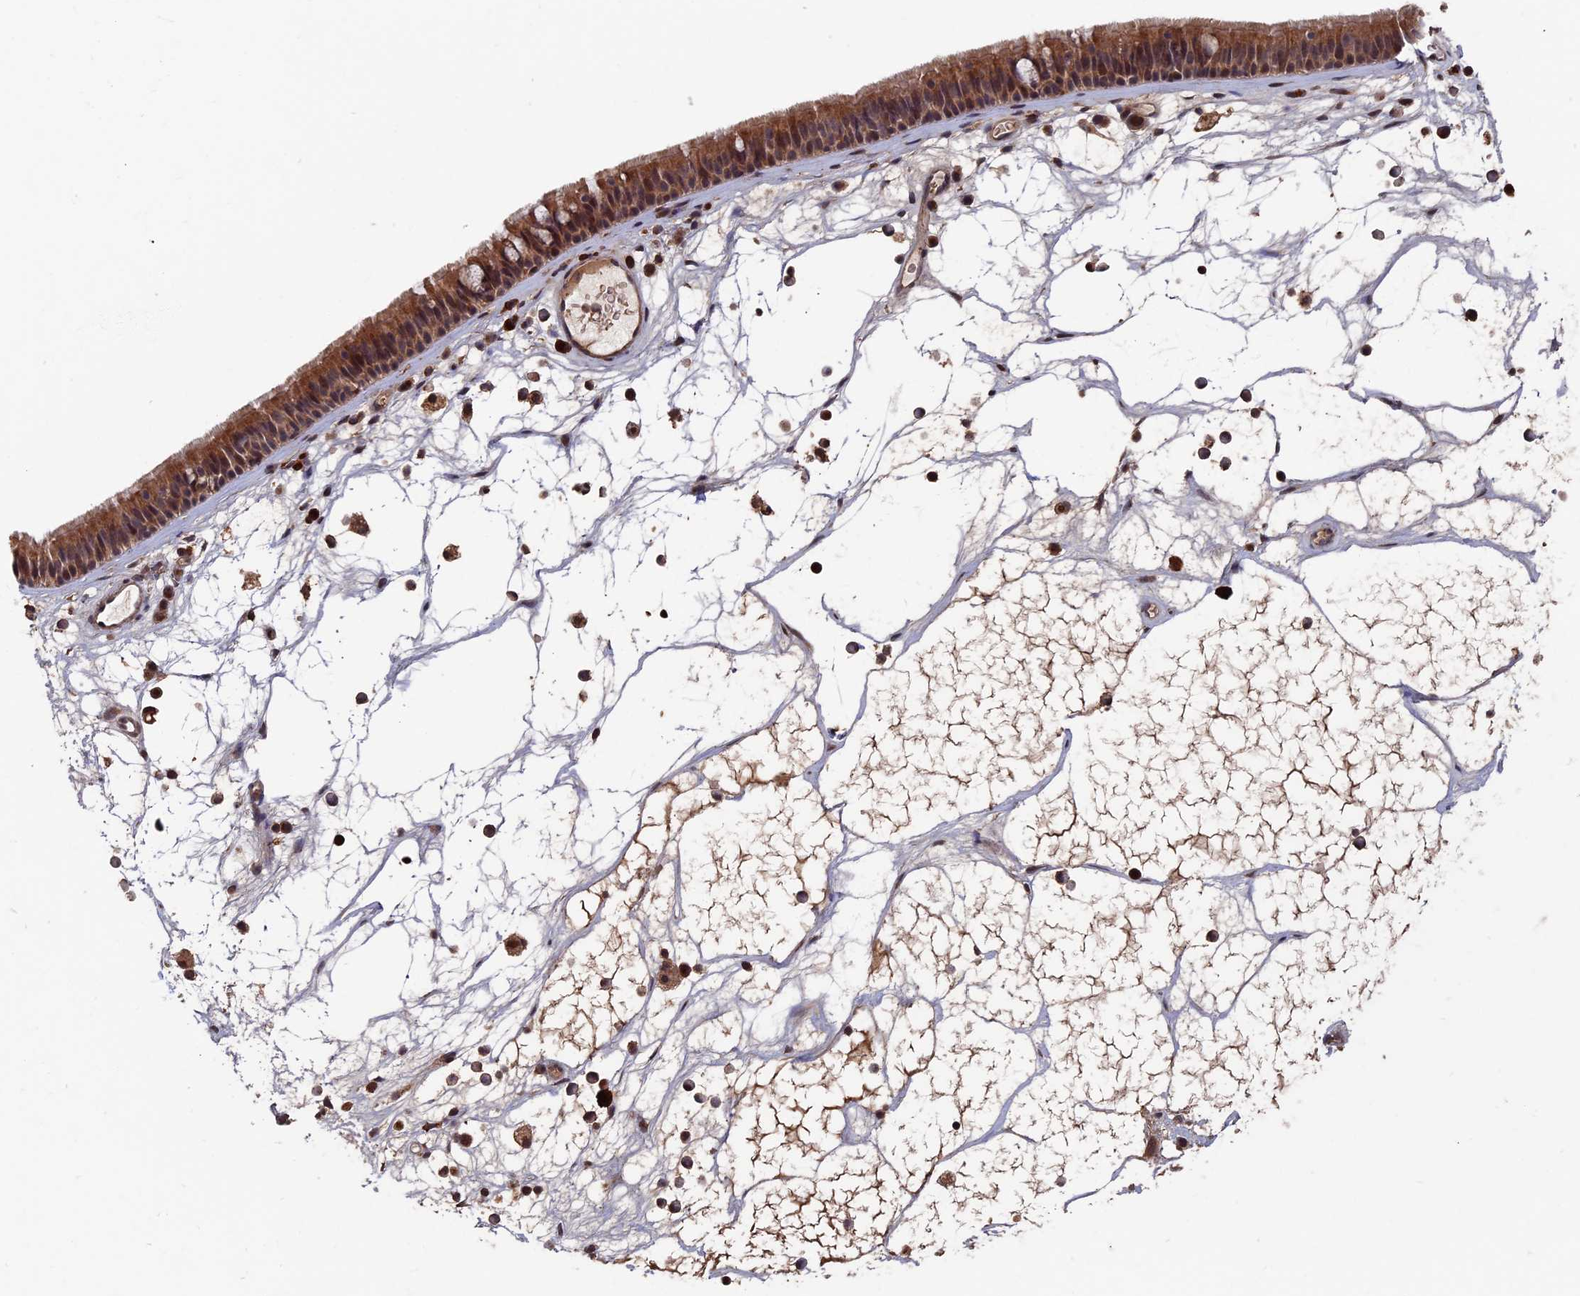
{"staining": {"intensity": "moderate", "quantity": ">75%", "location": "cytoplasmic/membranous,nuclear"}, "tissue": "nasopharynx", "cell_type": "Respiratory epithelial cells", "image_type": "normal", "snomed": [{"axis": "morphology", "description": "Normal tissue, NOS"}, {"axis": "morphology", "description": "Inflammation, NOS"}, {"axis": "morphology", "description": "Malignant melanoma, Metastatic site"}, {"axis": "topography", "description": "Nasopharynx"}], "caption": "Protein staining of unremarkable nasopharynx displays moderate cytoplasmic/membranous,nuclear staining in approximately >75% of respiratory epithelial cells. Immunohistochemistry (ihc) stains the protein in brown and the nuclei are stained blue.", "gene": "RASGRF1", "patient": {"sex": "male", "age": 70}}